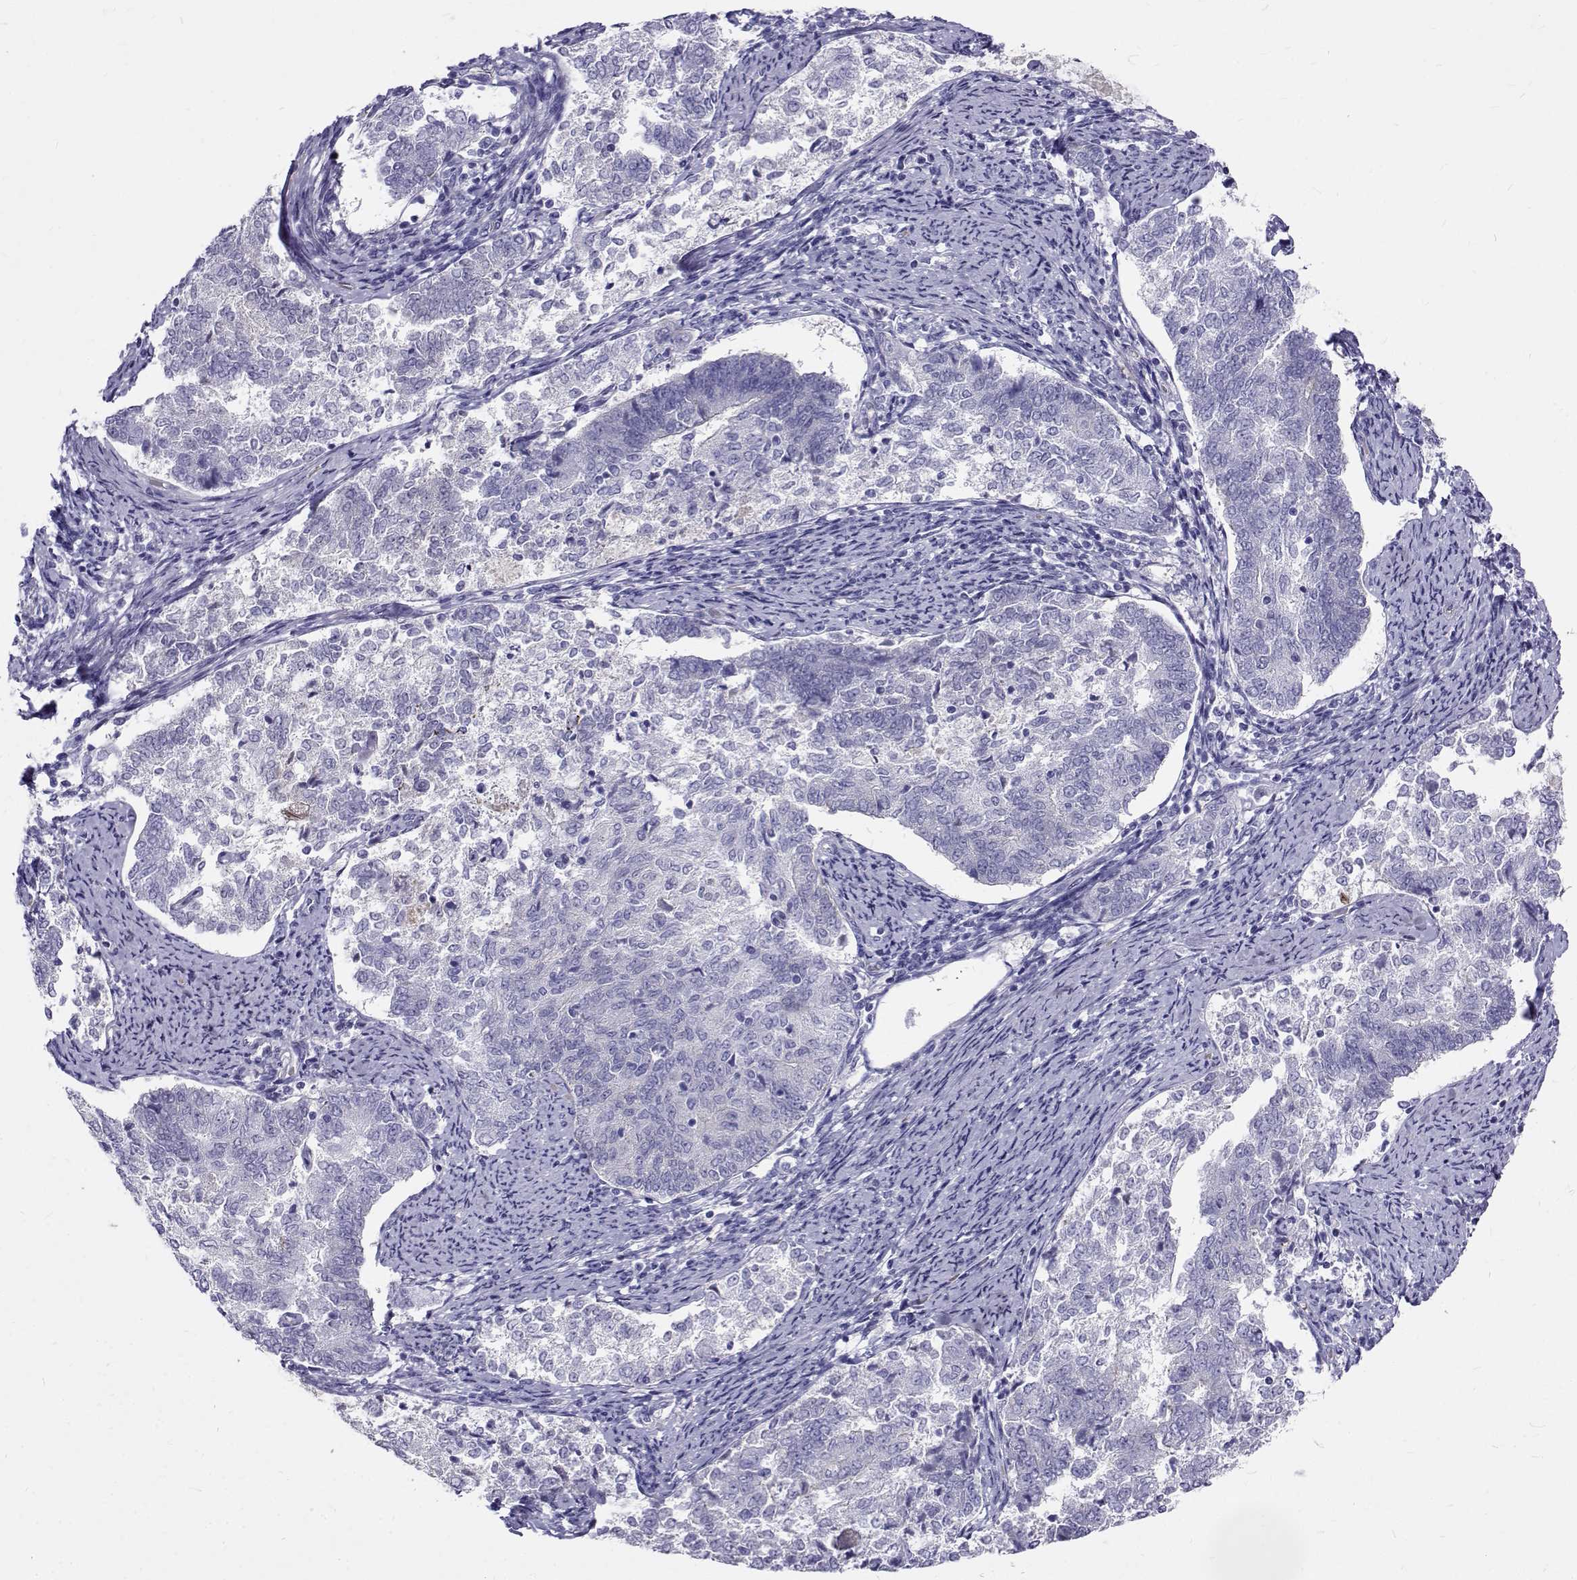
{"staining": {"intensity": "negative", "quantity": "none", "location": "none"}, "tissue": "endometrial cancer", "cell_type": "Tumor cells", "image_type": "cancer", "snomed": [{"axis": "morphology", "description": "Adenocarcinoma, NOS"}, {"axis": "topography", "description": "Endometrium"}], "caption": "High power microscopy image of an IHC image of endometrial cancer (adenocarcinoma), revealing no significant positivity in tumor cells. (Brightfield microscopy of DAB immunohistochemistry at high magnification).", "gene": "IGSF1", "patient": {"sex": "female", "age": 65}}